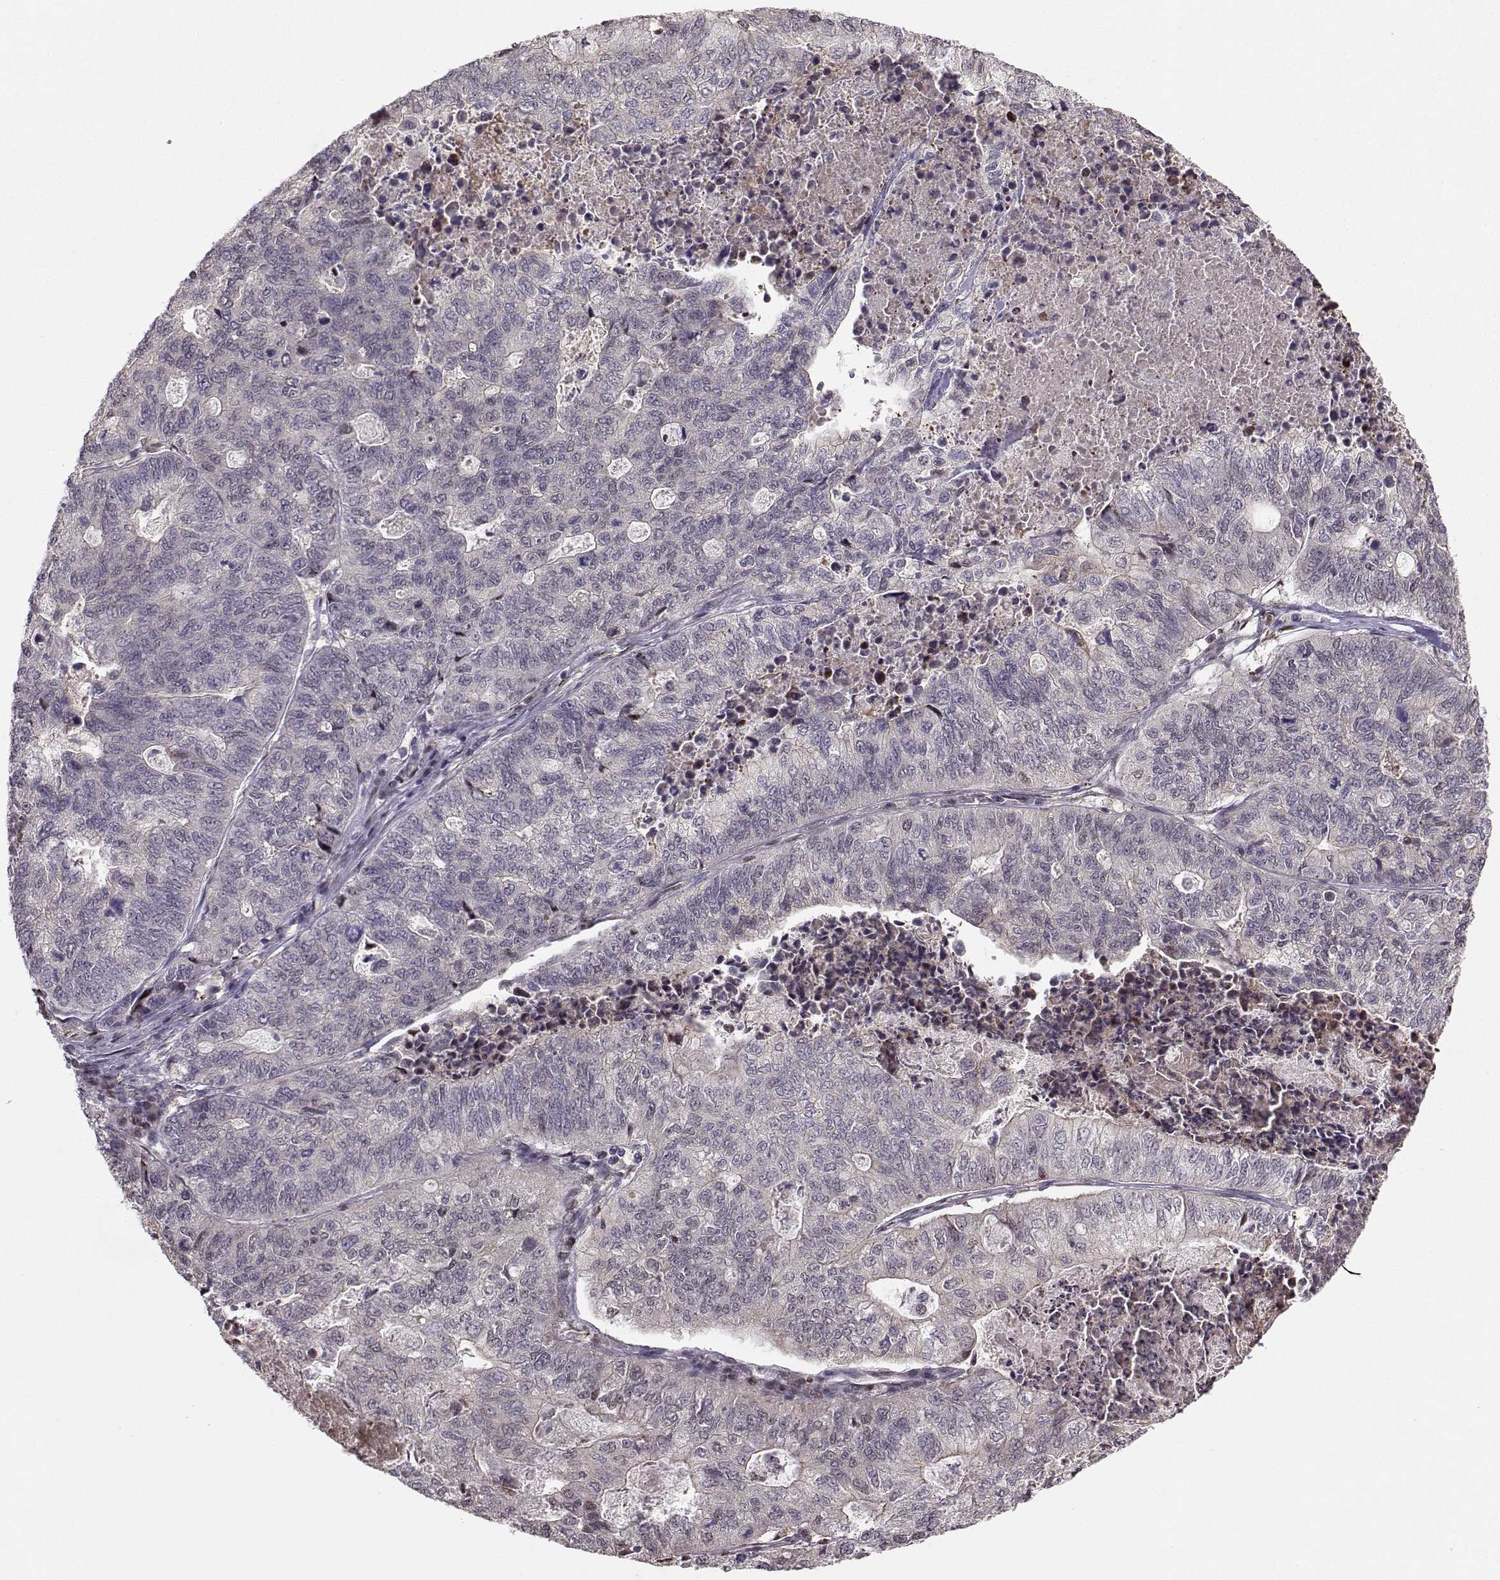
{"staining": {"intensity": "negative", "quantity": "none", "location": "none"}, "tissue": "stomach cancer", "cell_type": "Tumor cells", "image_type": "cancer", "snomed": [{"axis": "morphology", "description": "Adenocarcinoma, NOS"}, {"axis": "topography", "description": "Stomach, upper"}], "caption": "An IHC photomicrograph of adenocarcinoma (stomach) is shown. There is no staining in tumor cells of adenocarcinoma (stomach).", "gene": "PKP2", "patient": {"sex": "female", "age": 67}}